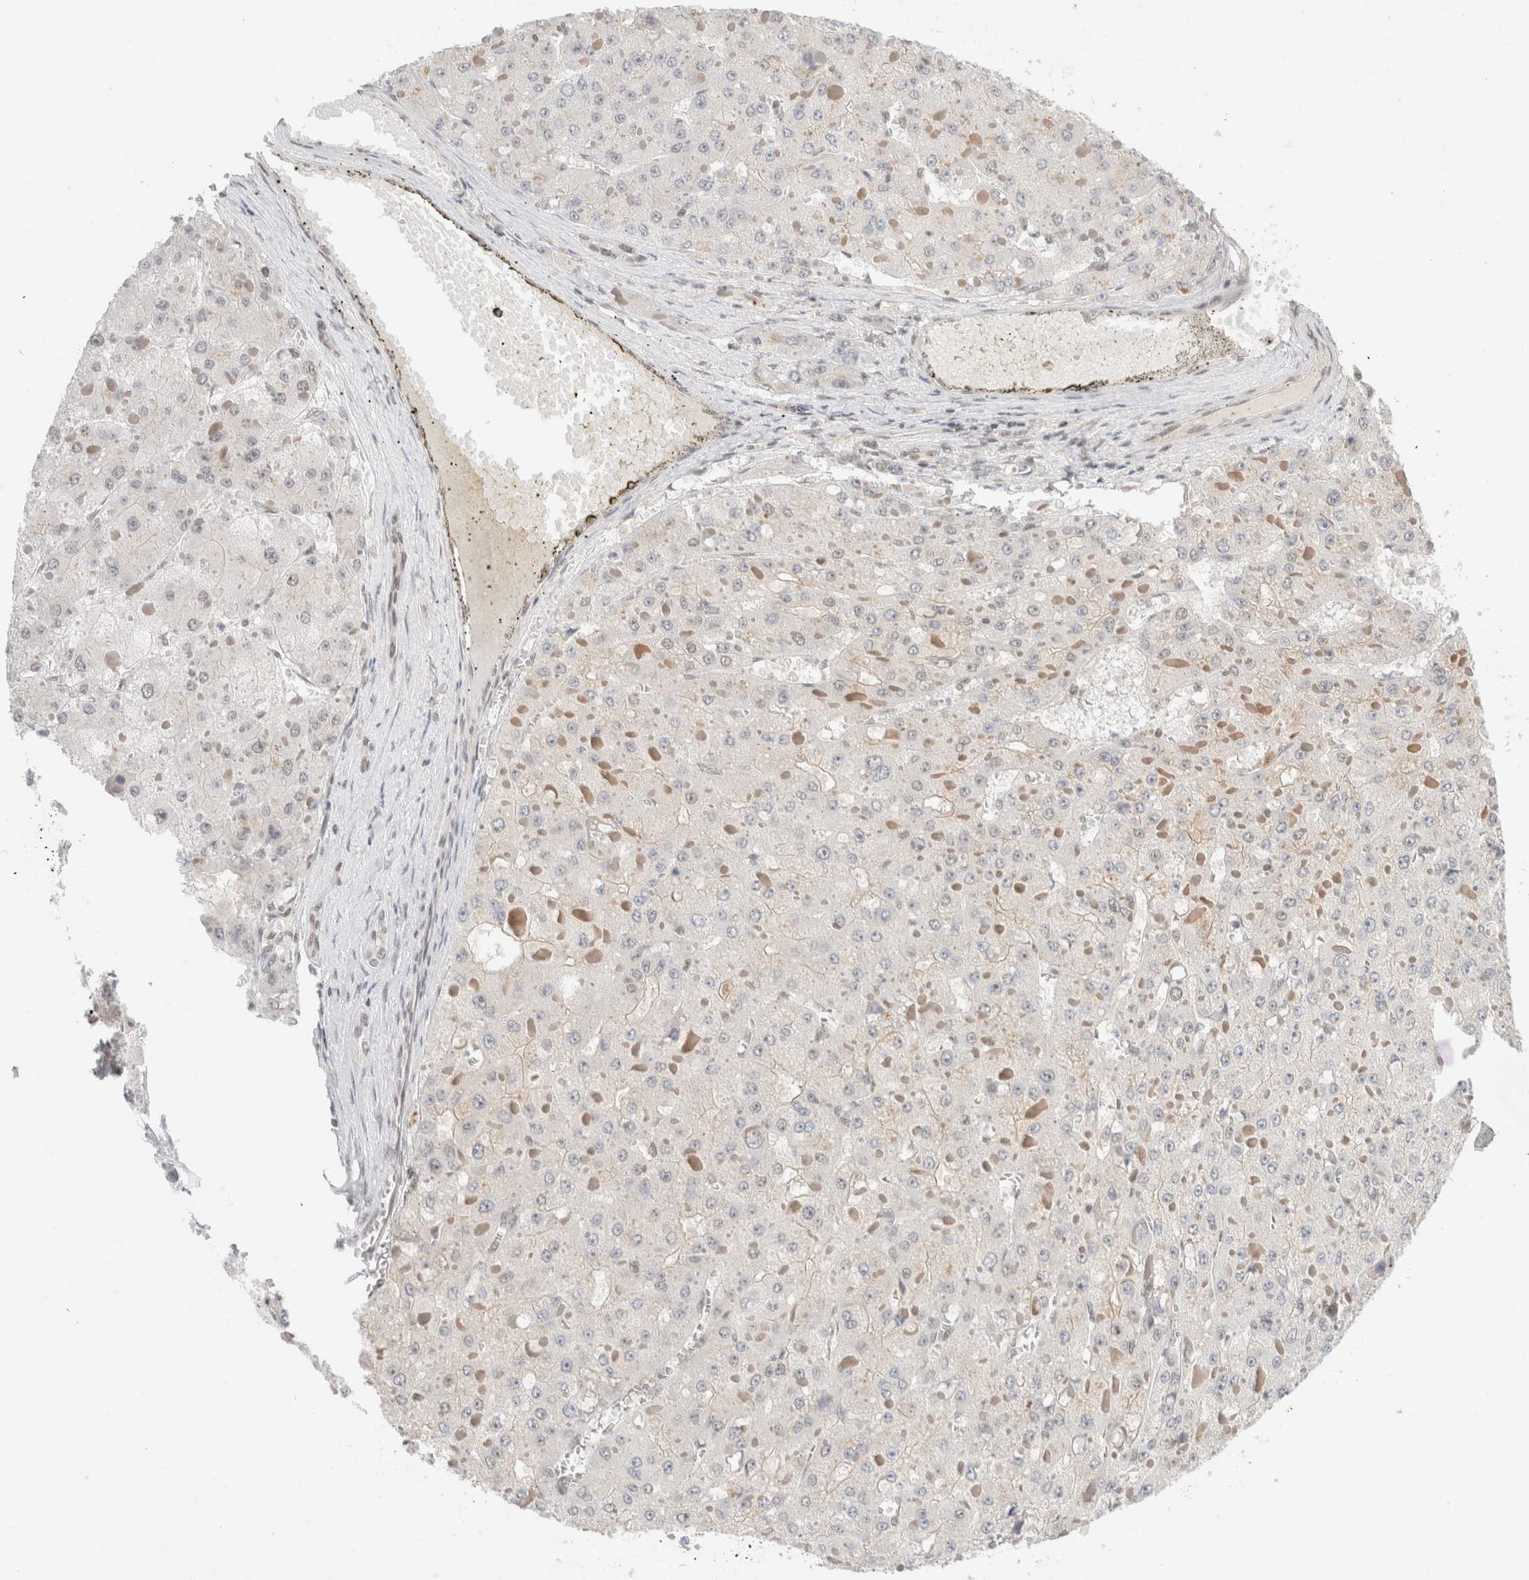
{"staining": {"intensity": "negative", "quantity": "none", "location": "none"}, "tissue": "liver cancer", "cell_type": "Tumor cells", "image_type": "cancer", "snomed": [{"axis": "morphology", "description": "Carcinoma, Hepatocellular, NOS"}, {"axis": "topography", "description": "Liver"}], "caption": "Tumor cells show no significant protein positivity in hepatocellular carcinoma (liver).", "gene": "GATAD2A", "patient": {"sex": "female", "age": 73}}